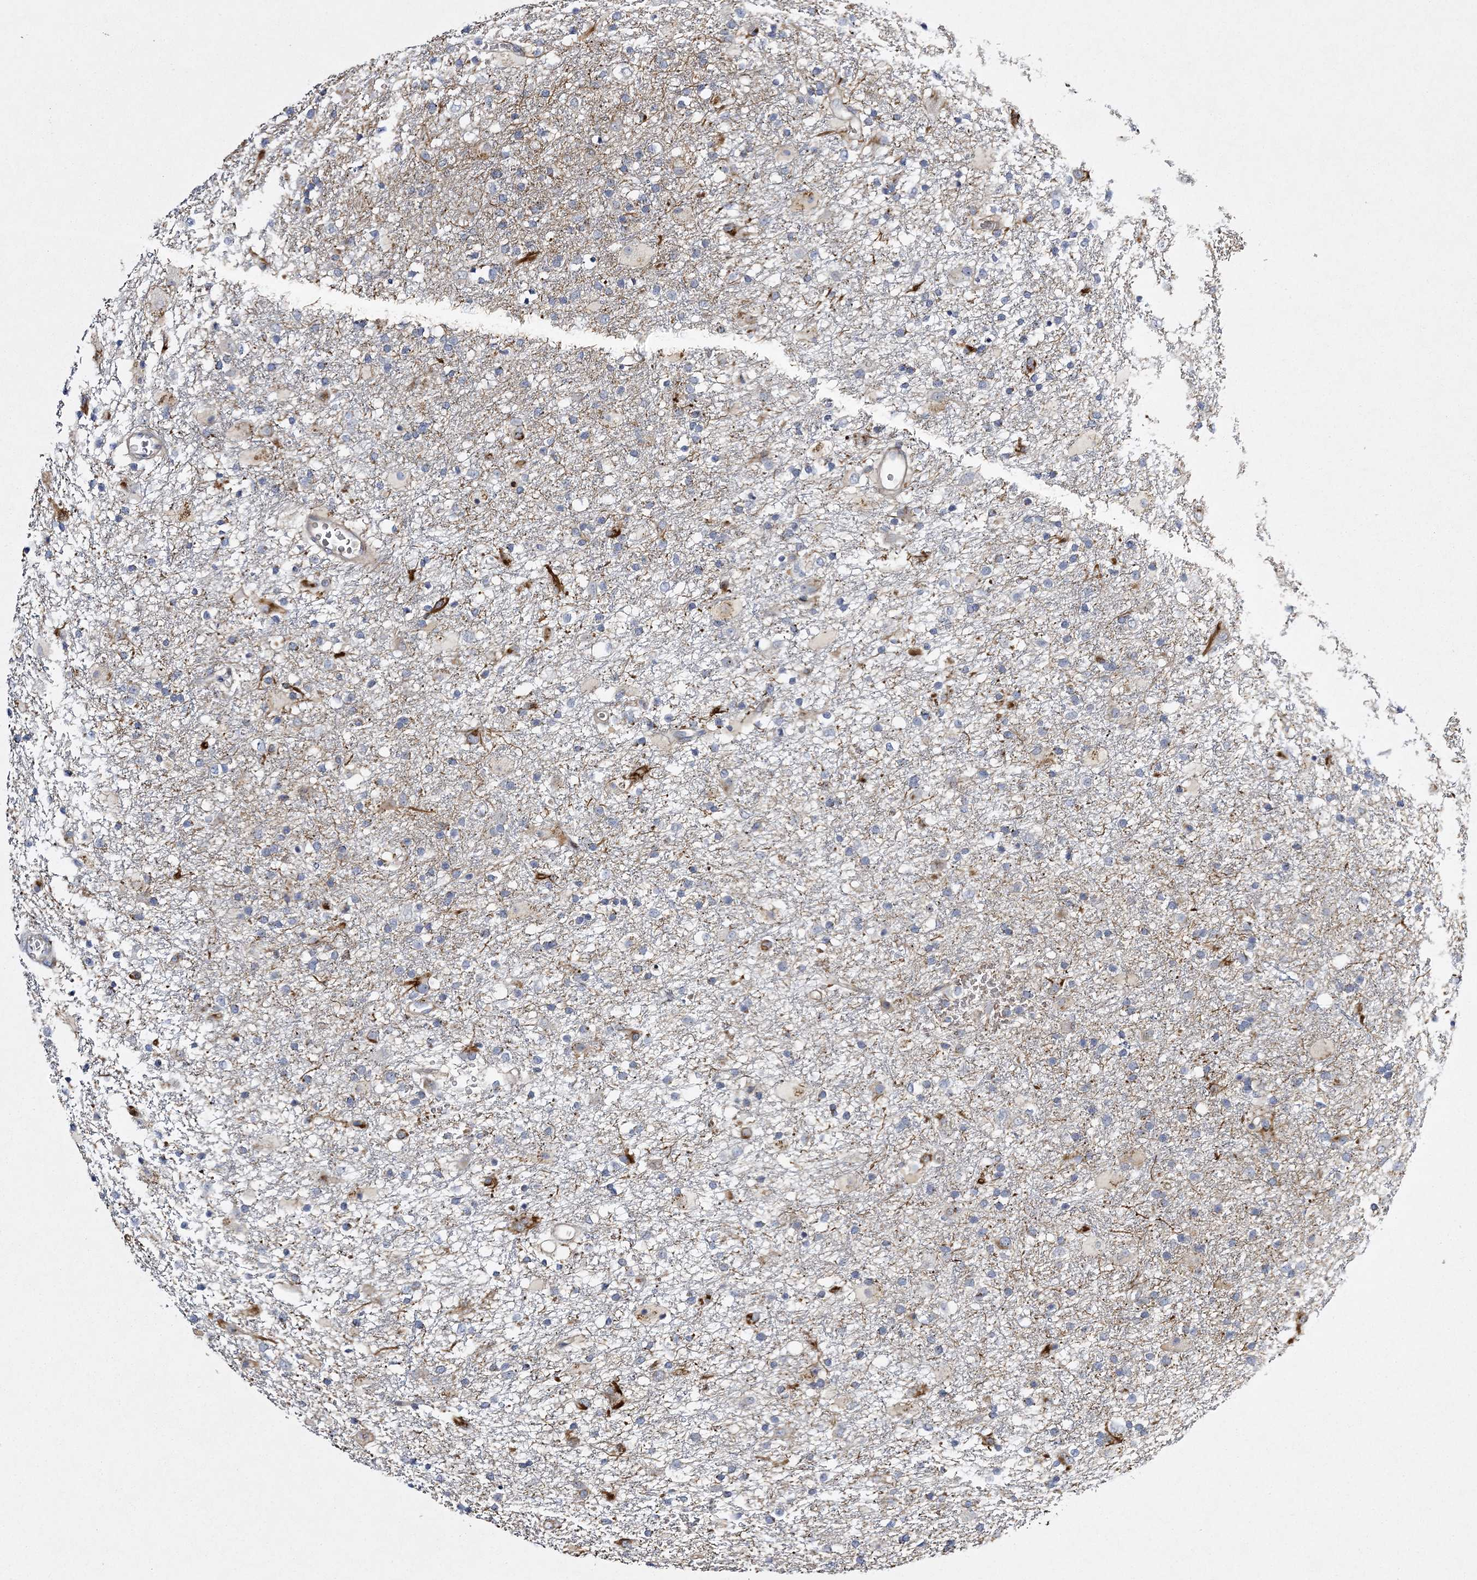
{"staining": {"intensity": "negative", "quantity": "none", "location": "none"}, "tissue": "glioma", "cell_type": "Tumor cells", "image_type": "cancer", "snomed": [{"axis": "morphology", "description": "Glioma, malignant, Low grade"}, {"axis": "topography", "description": "Brain"}], "caption": "The histopathology image displays no significant staining in tumor cells of malignant glioma (low-grade).", "gene": "CALN1", "patient": {"sex": "male", "age": 65}}